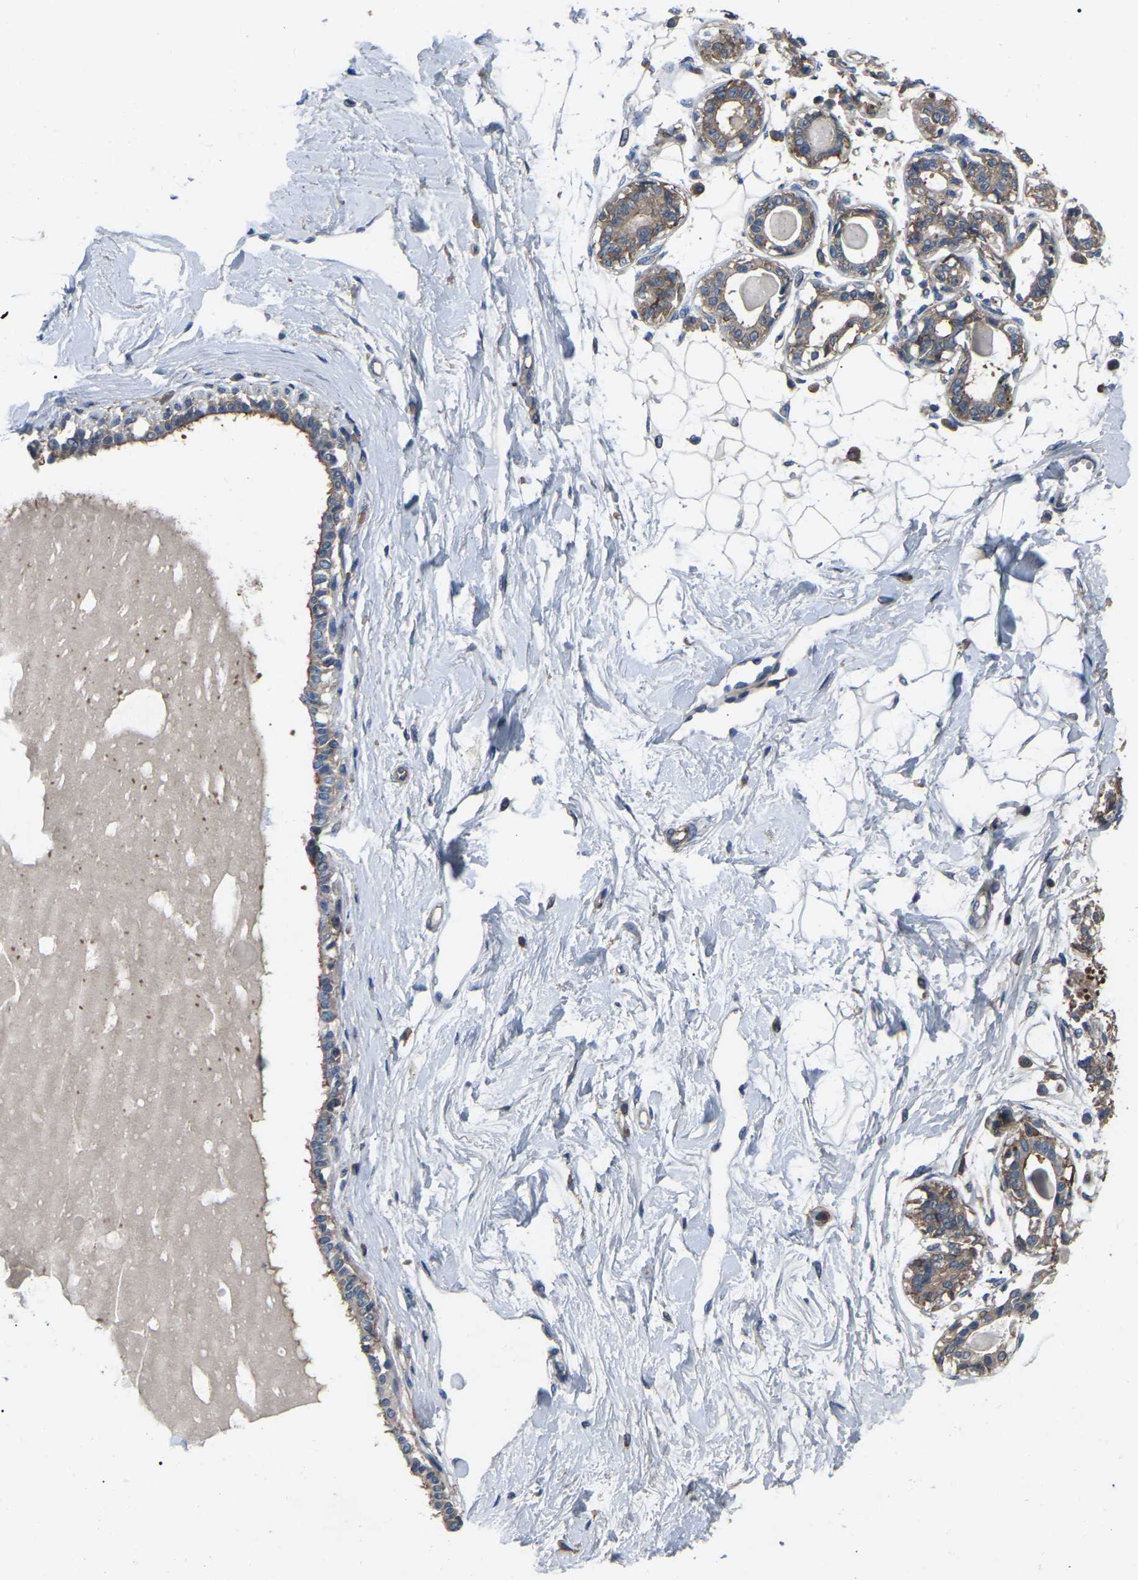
{"staining": {"intensity": "negative", "quantity": "none", "location": "none"}, "tissue": "breast", "cell_type": "Adipocytes", "image_type": "normal", "snomed": [{"axis": "morphology", "description": "Normal tissue, NOS"}, {"axis": "topography", "description": "Breast"}], "caption": "High power microscopy image of an immunohistochemistry (IHC) image of benign breast, revealing no significant staining in adipocytes. The staining was performed using DAB (3,3'-diaminobenzidine) to visualize the protein expression in brown, while the nuclei were stained in blue with hematoxylin (Magnification: 20x).", "gene": "AIMP1", "patient": {"sex": "female", "age": 45}}